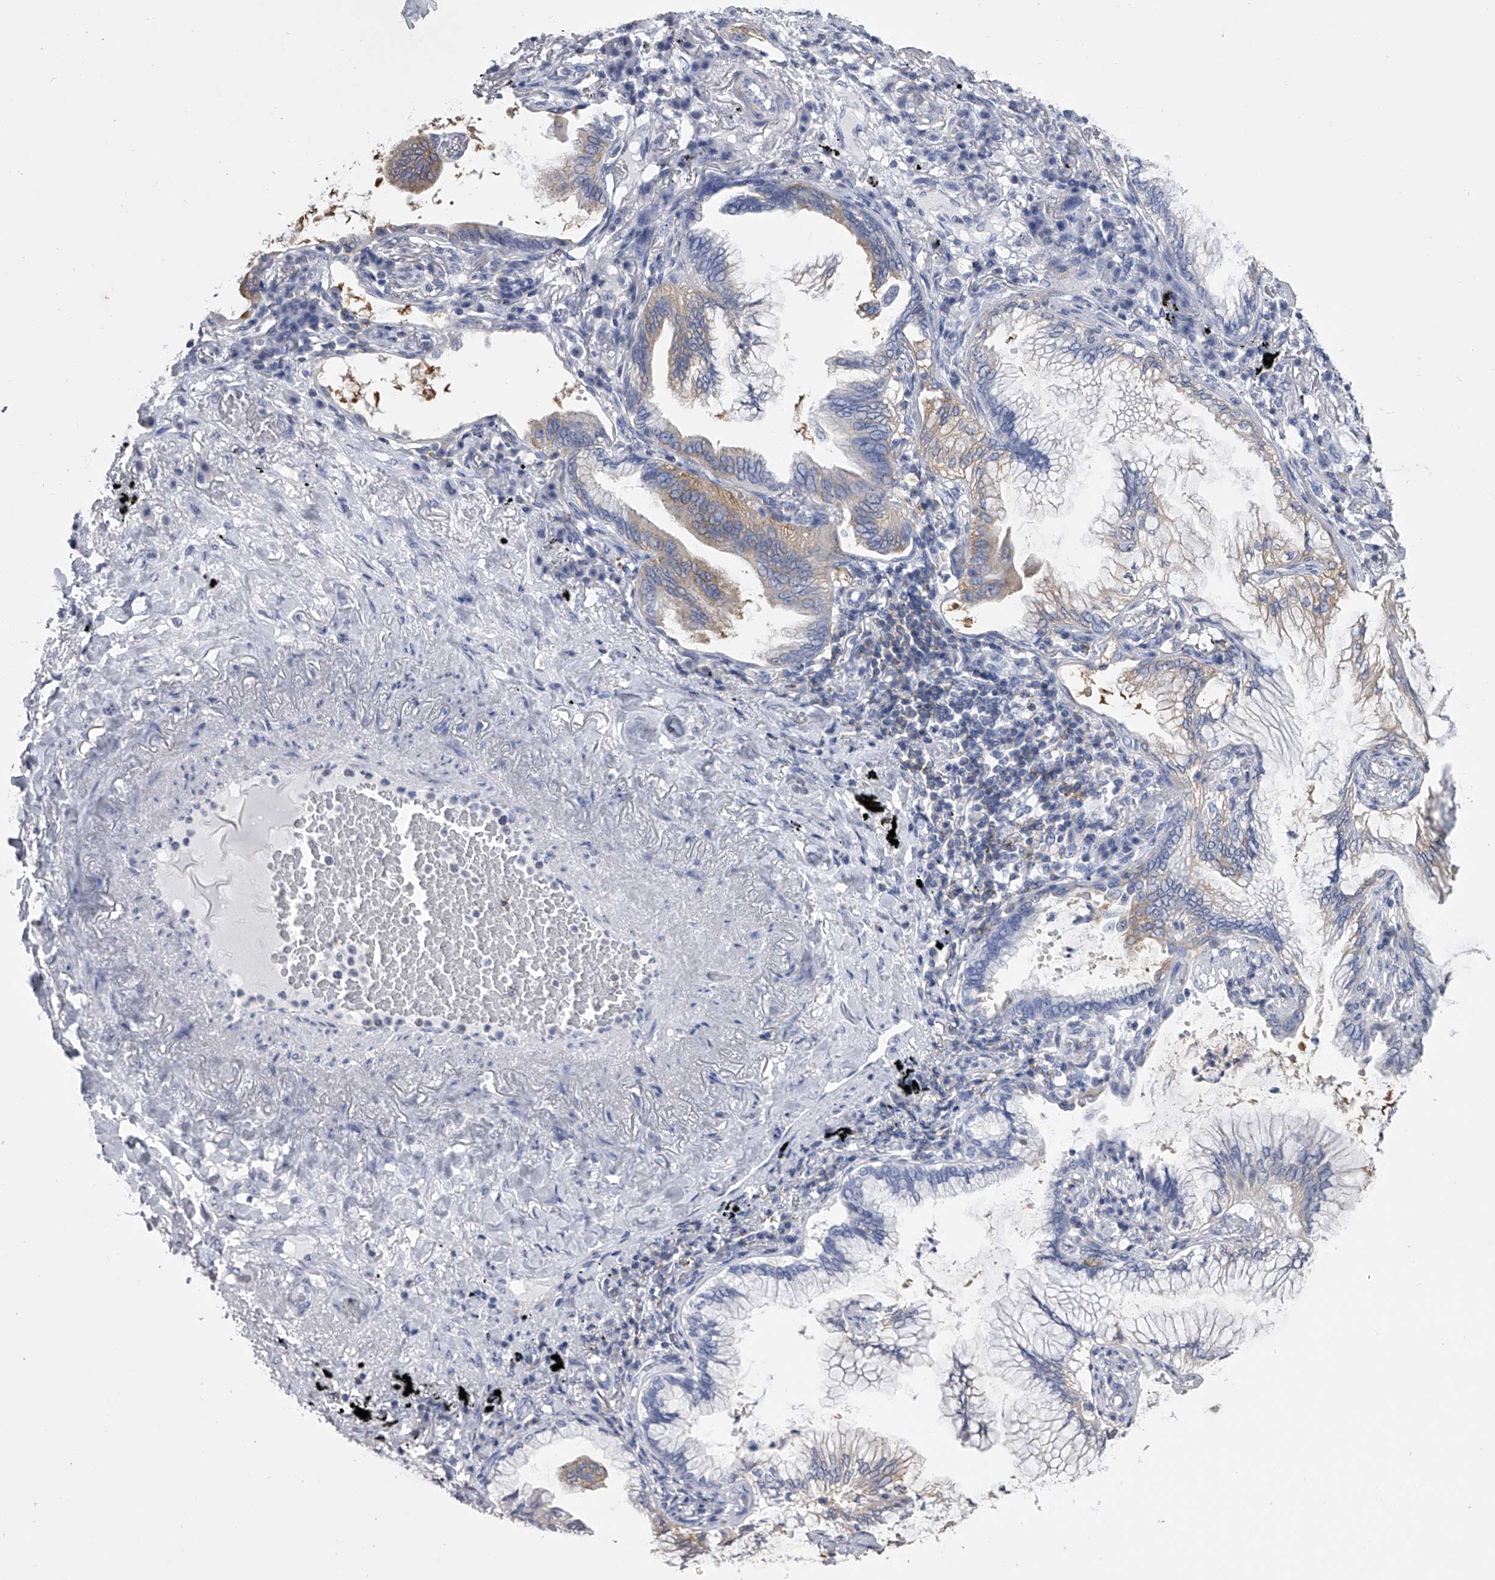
{"staining": {"intensity": "weak", "quantity": "<25%", "location": "cytoplasmic/membranous"}, "tissue": "lung cancer", "cell_type": "Tumor cells", "image_type": "cancer", "snomed": [{"axis": "morphology", "description": "Adenocarcinoma, NOS"}, {"axis": "topography", "description": "Lung"}], "caption": "The micrograph displays no significant positivity in tumor cells of lung cancer (adenocarcinoma). Brightfield microscopy of immunohistochemistry stained with DAB (3,3'-diaminobenzidine) (brown) and hematoxylin (blue), captured at high magnification.", "gene": "TASP1", "patient": {"sex": "female", "age": 70}}